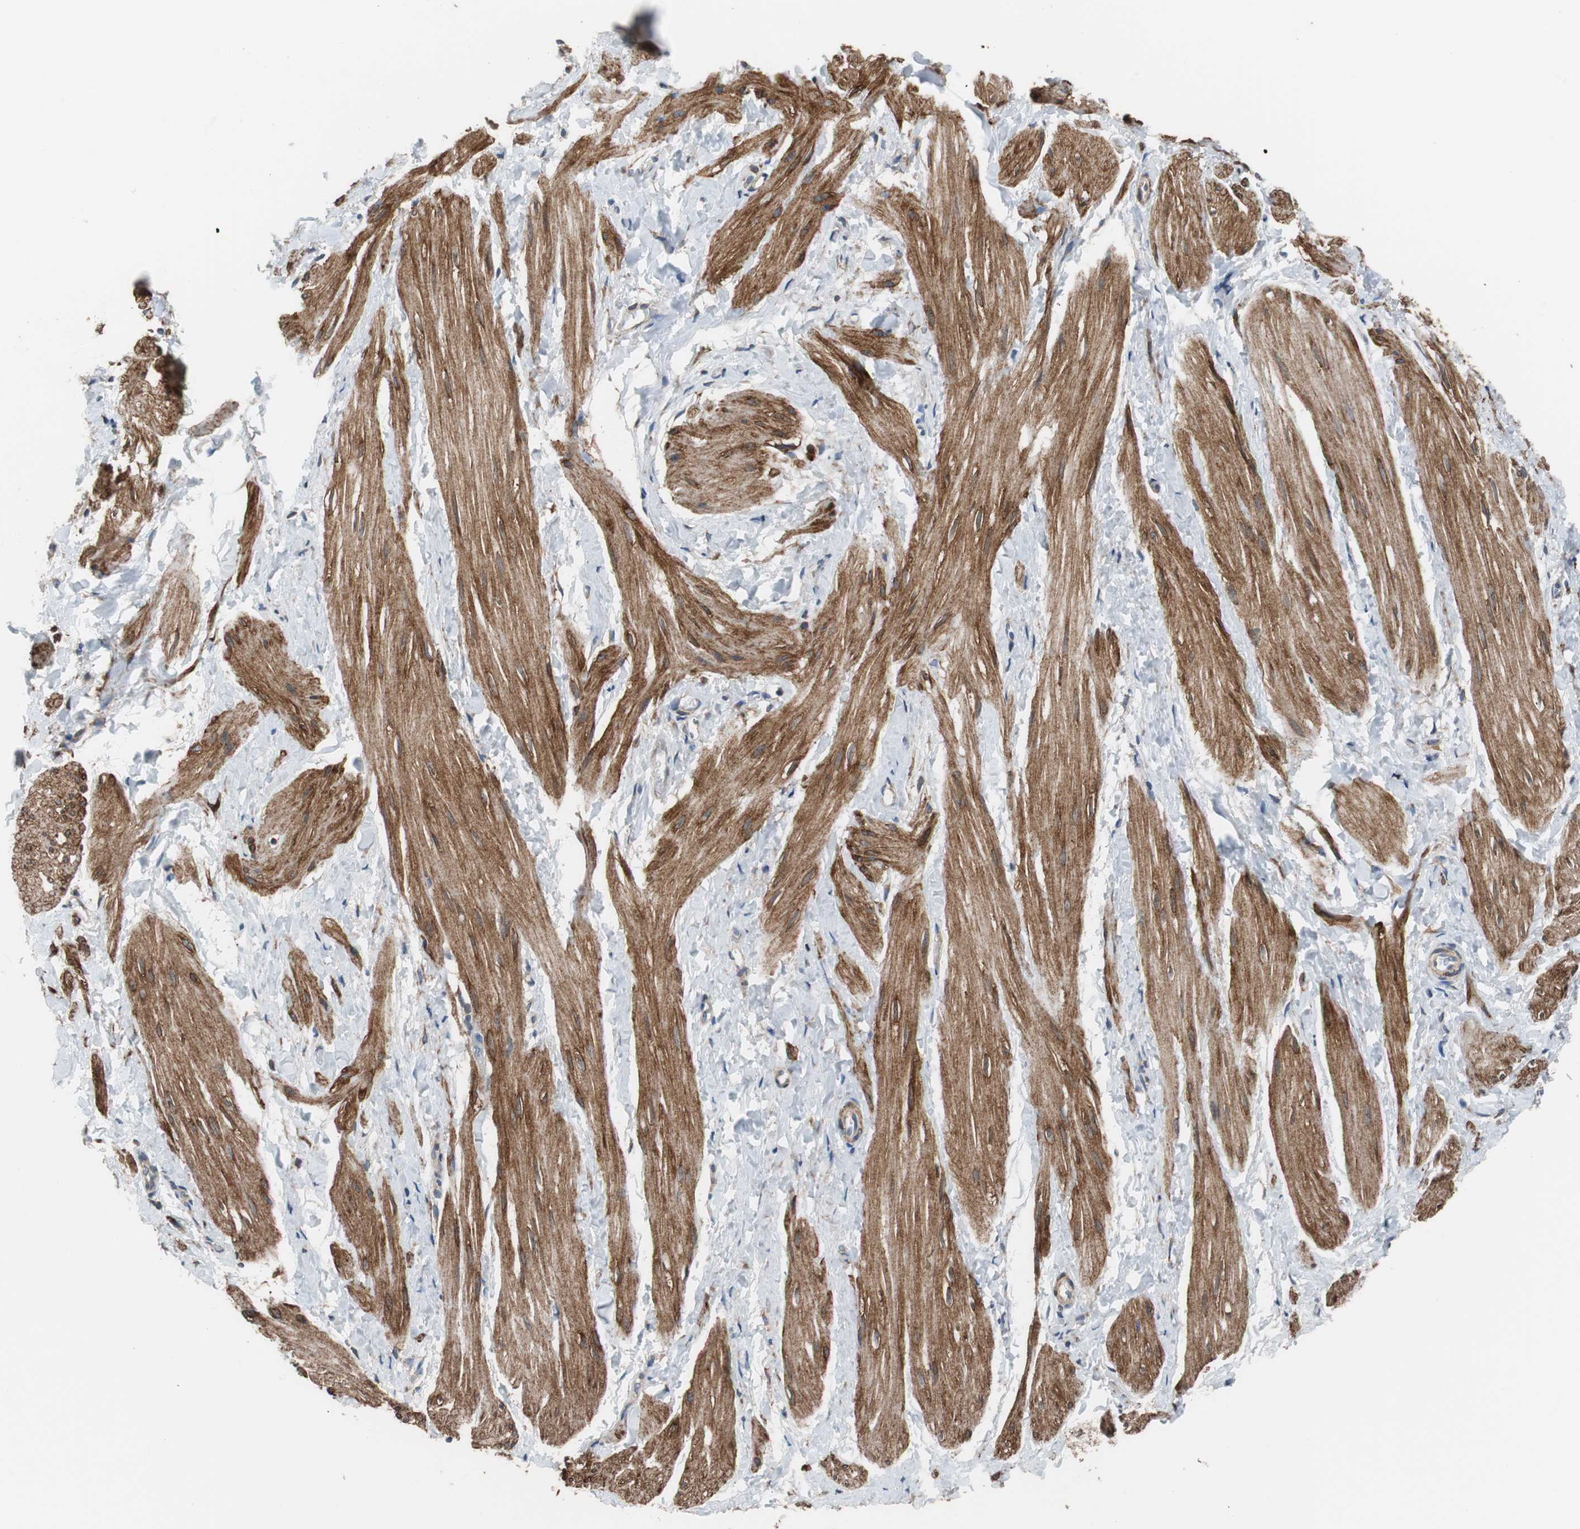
{"staining": {"intensity": "strong", "quantity": ">75%", "location": "cytoplasmic/membranous"}, "tissue": "smooth muscle", "cell_type": "Smooth muscle cells", "image_type": "normal", "snomed": [{"axis": "morphology", "description": "Normal tissue, NOS"}, {"axis": "topography", "description": "Smooth muscle"}], "caption": "The image exhibits immunohistochemical staining of normal smooth muscle. There is strong cytoplasmic/membranous expression is seen in approximately >75% of smooth muscle cells.", "gene": "PBXIP1", "patient": {"sex": "male", "age": 16}}